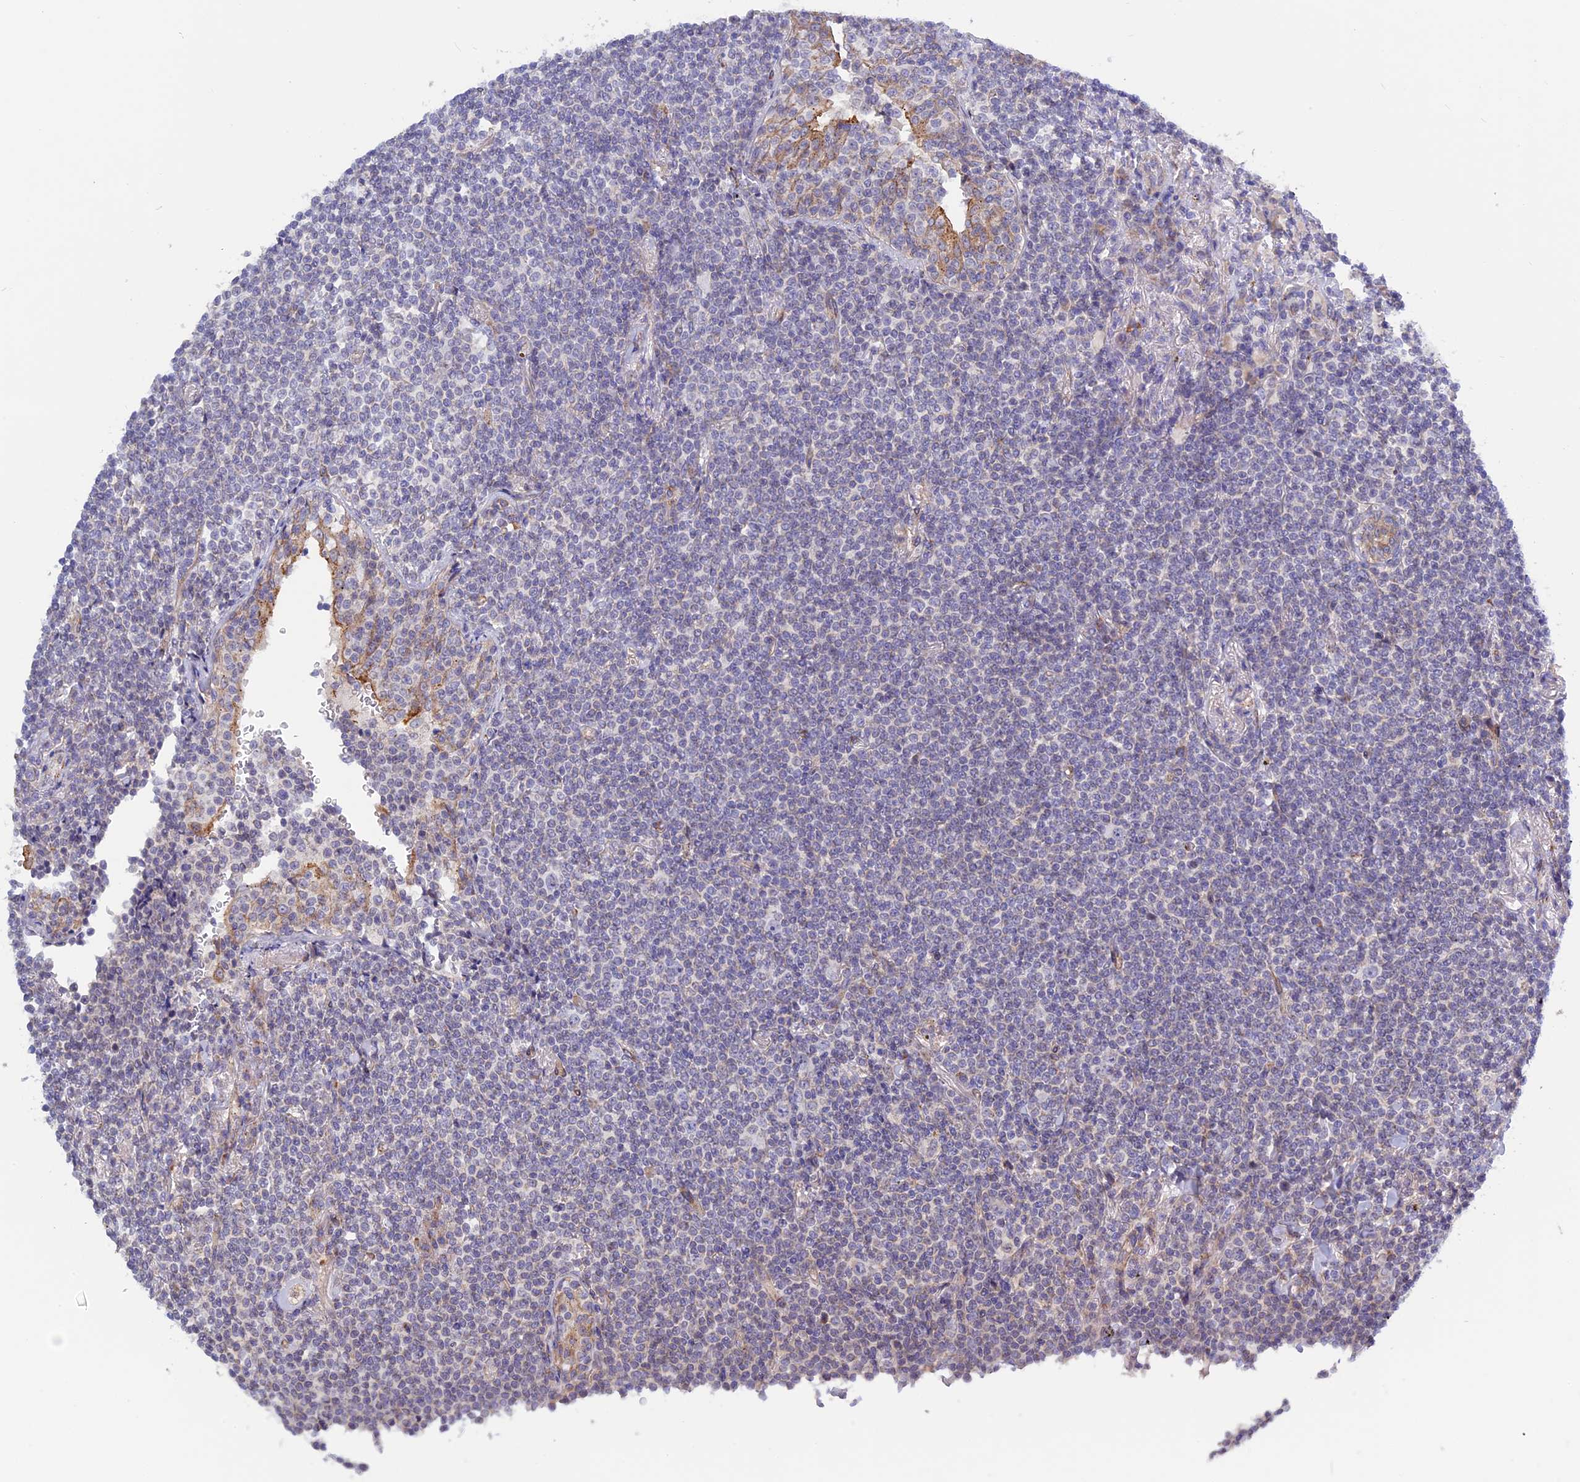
{"staining": {"intensity": "negative", "quantity": "none", "location": "none"}, "tissue": "lymphoma", "cell_type": "Tumor cells", "image_type": "cancer", "snomed": [{"axis": "morphology", "description": "Malignant lymphoma, non-Hodgkin's type, Low grade"}, {"axis": "topography", "description": "Lung"}], "caption": "DAB immunohistochemical staining of human low-grade malignant lymphoma, non-Hodgkin's type exhibits no significant expression in tumor cells. Nuclei are stained in blue.", "gene": "ETFDH", "patient": {"sex": "female", "age": 71}}